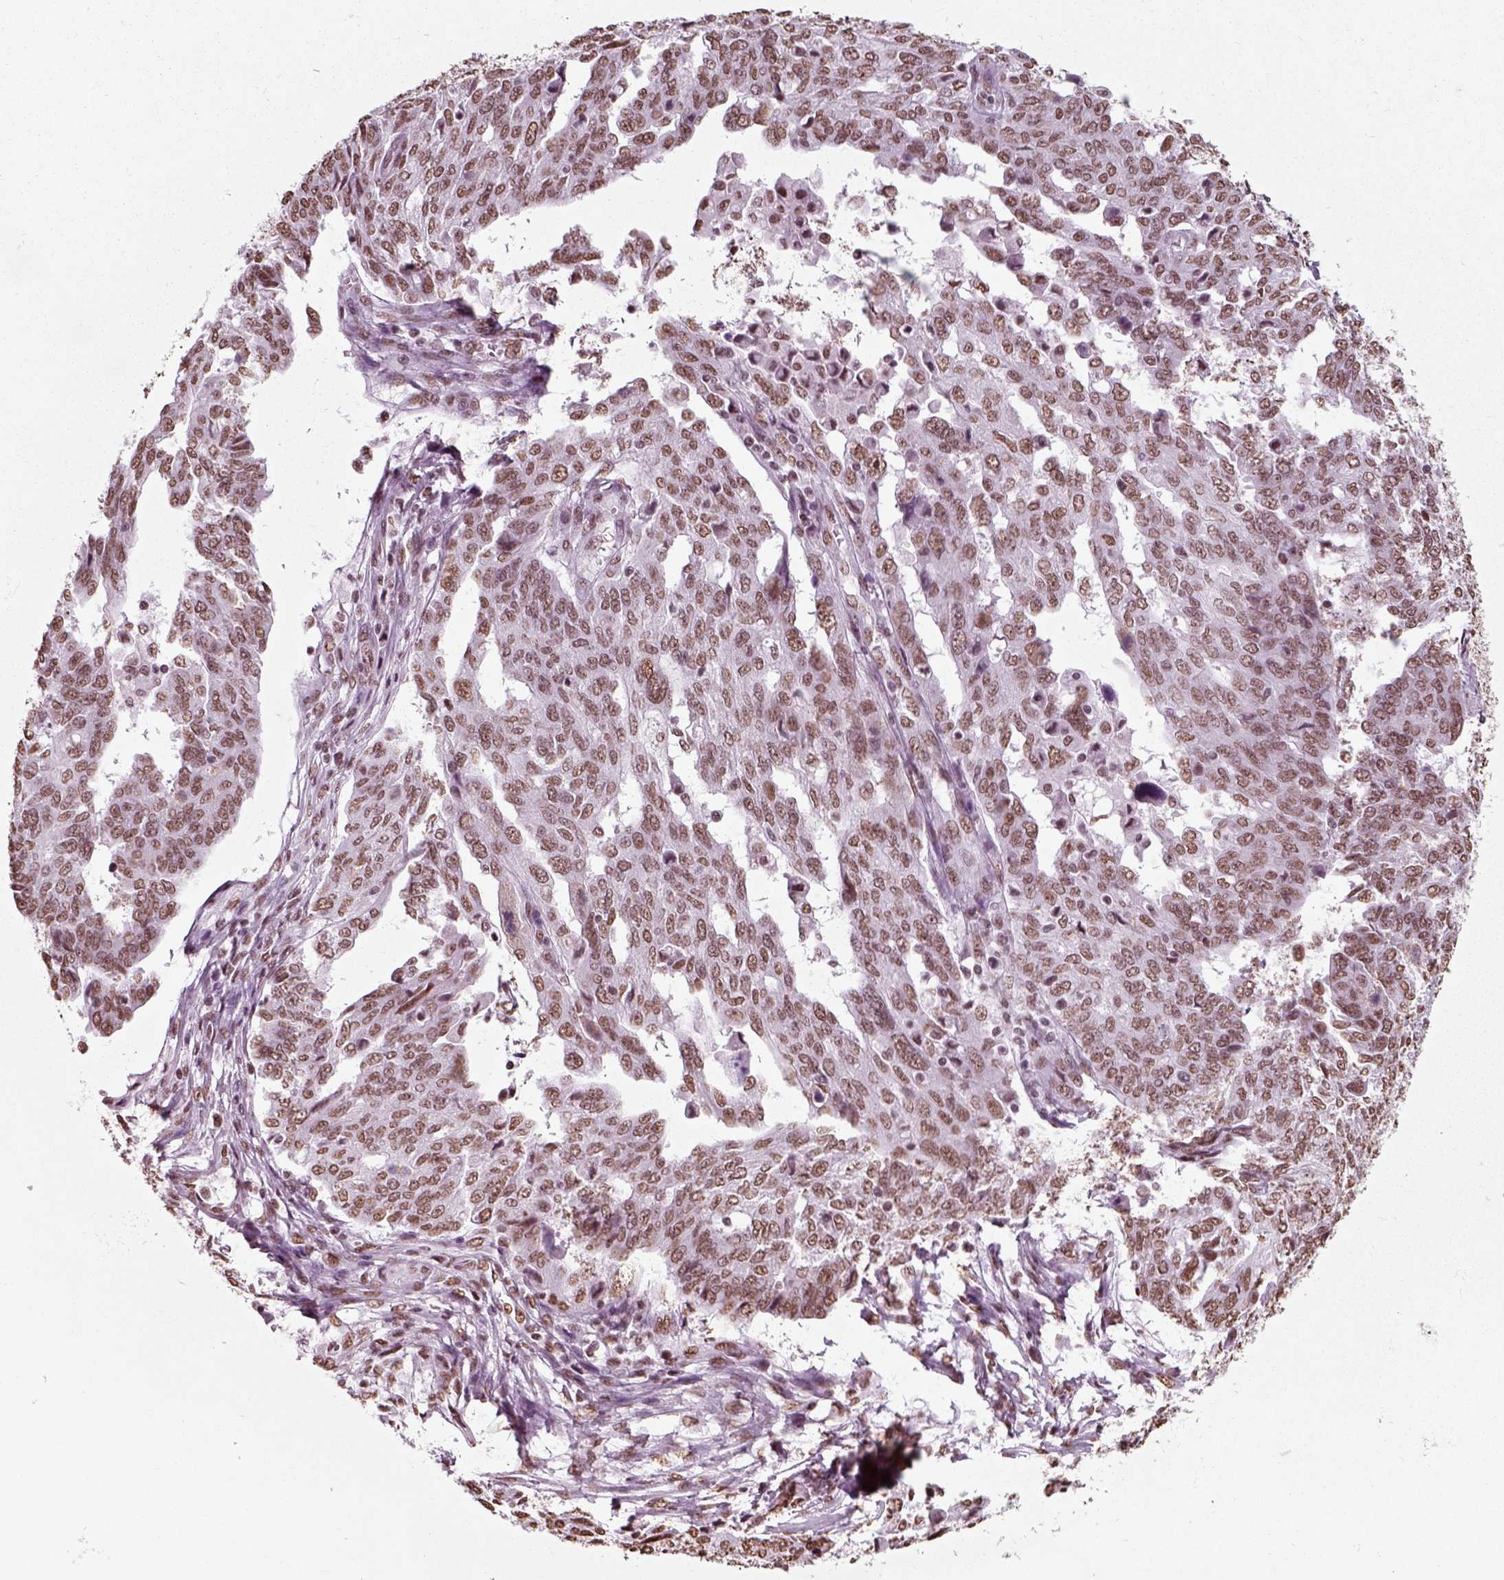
{"staining": {"intensity": "moderate", "quantity": ">75%", "location": "nuclear"}, "tissue": "ovarian cancer", "cell_type": "Tumor cells", "image_type": "cancer", "snomed": [{"axis": "morphology", "description": "Cystadenocarcinoma, serous, NOS"}, {"axis": "topography", "description": "Ovary"}], "caption": "Brown immunohistochemical staining in human ovarian cancer (serous cystadenocarcinoma) reveals moderate nuclear expression in about >75% of tumor cells.", "gene": "POLR1H", "patient": {"sex": "female", "age": 67}}